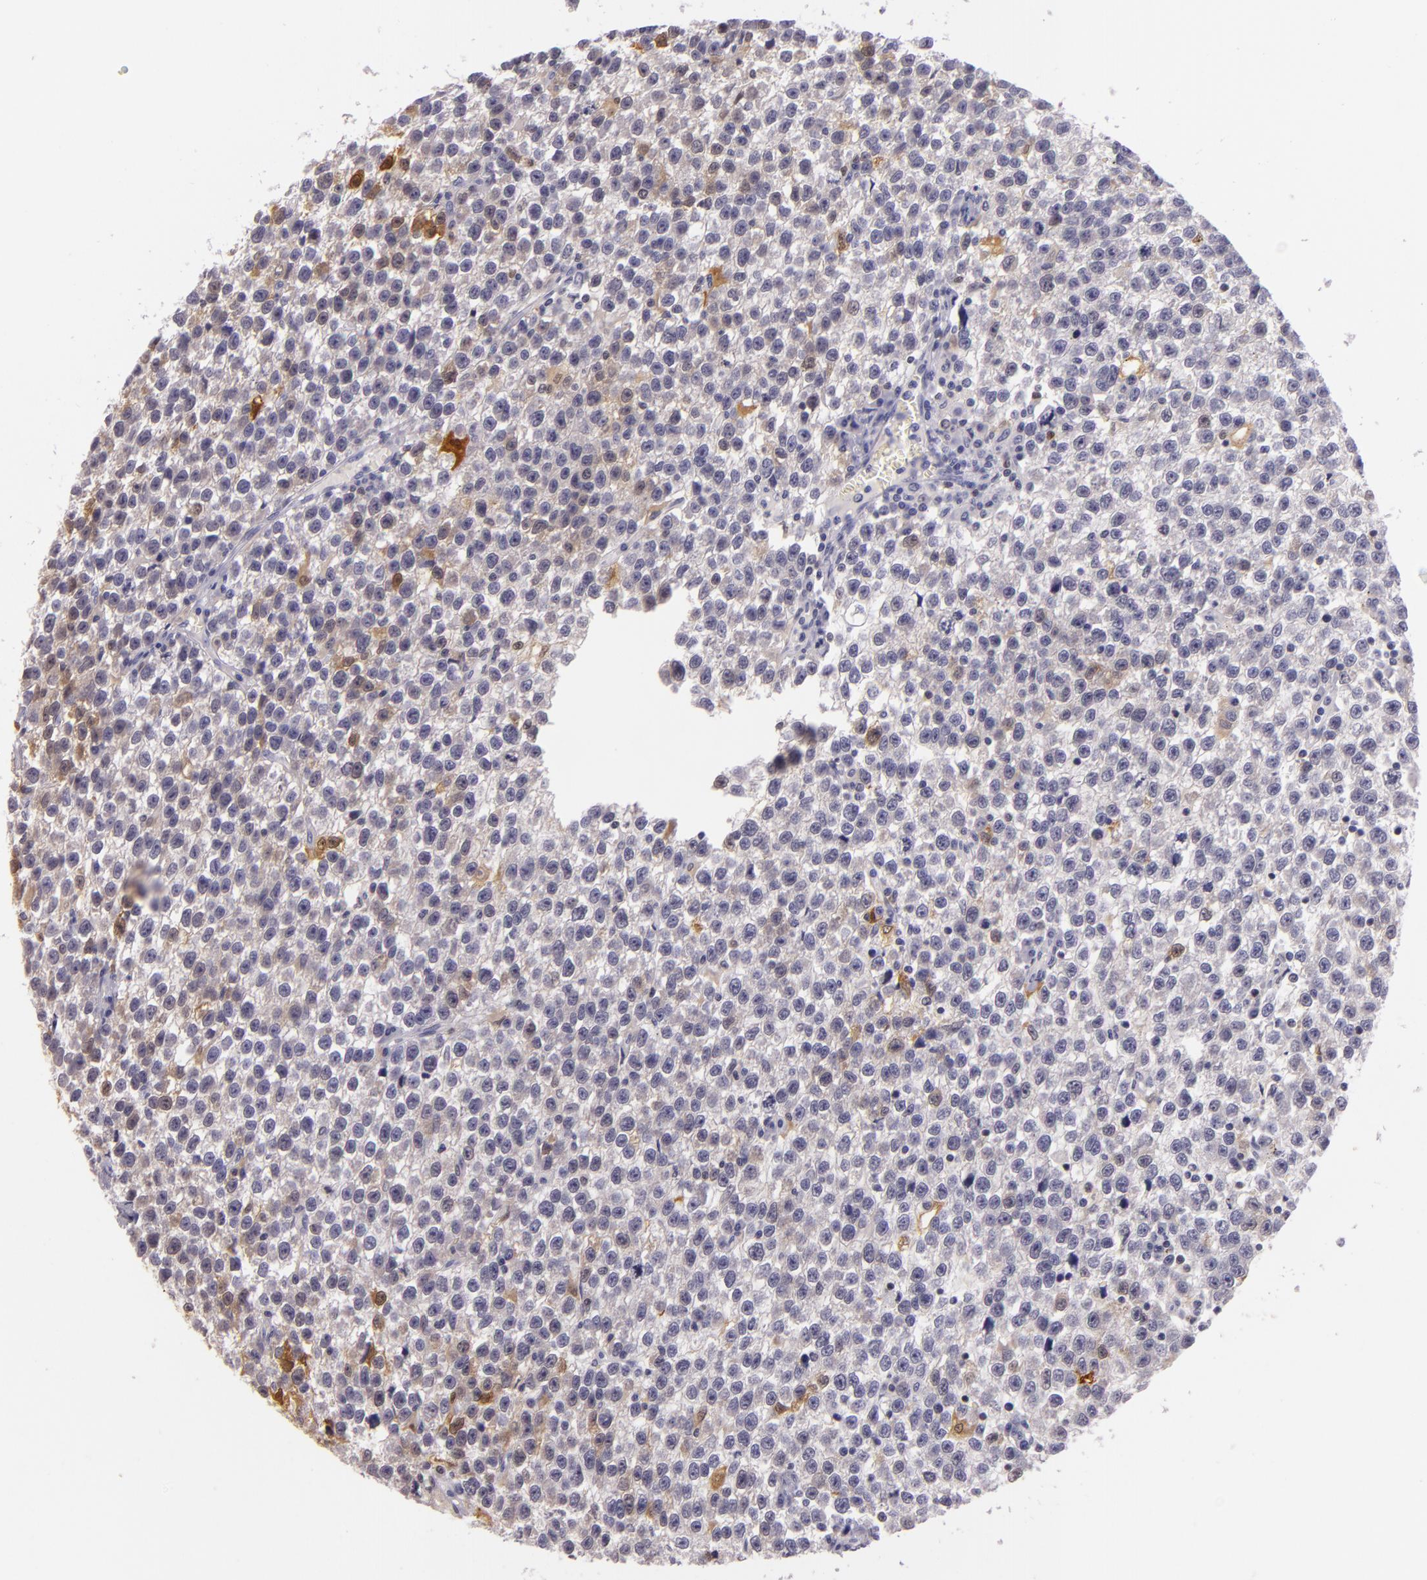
{"staining": {"intensity": "moderate", "quantity": "<25%", "location": "nuclear"}, "tissue": "testis cancer", "cell_type": "Tumor cells", "image_type": "cancer", "snomed": [{"axis": "morphology", "description": "Seminoma, NOS"}, {"axis": "topography", "description": "Testis"}], "caption": "Testis cancer stained for a protein (brown) shows moderate nuclear positive staining in approximately <25% of tumor cells.", "gene": "MT1A", "patient": {"sex": "male", "age": 35}}